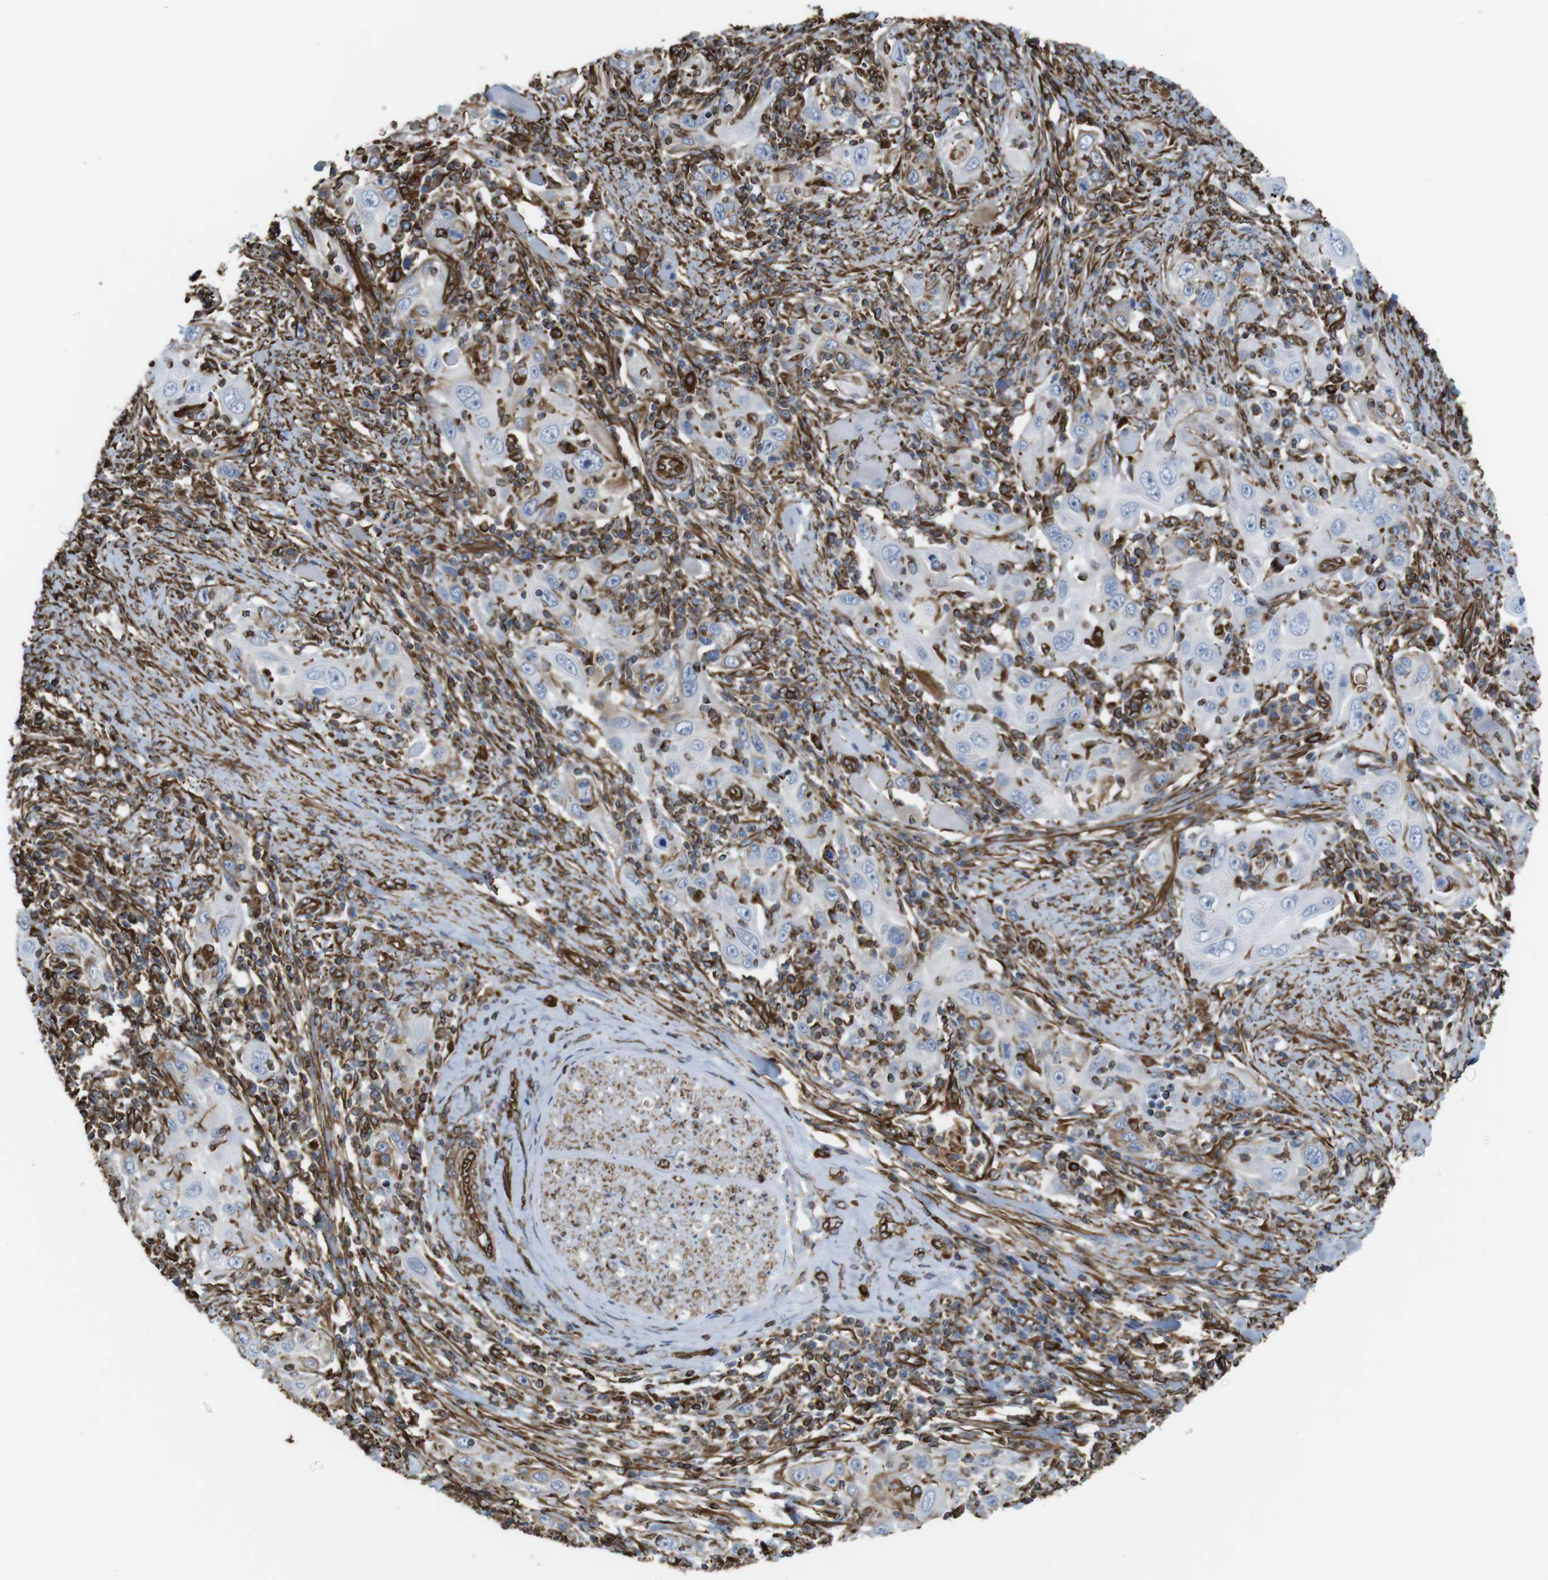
{"staining": {"intensity": "negative", "quantity": "none", "location": "none"}, "tissue": "skin cancer", "cell_type": "Tumor cells", "image_type": "cancer", "snomed": [{"axis": "morphology", "description": "Squamous cell carcinoma, NOS"}, {"axis": "topography", "description": "Skin"}], "caption": "Immunohistochemistry of squamous cell carcinoma (skin) displays no positivity in tumor cells. (Brightfield microscopy of DAB (3,3'-diaminobenzidine) immunohistochemistry at high magnification).", "gene": "RALGPS1", "patient": {"sex": "female", "age": 88}}